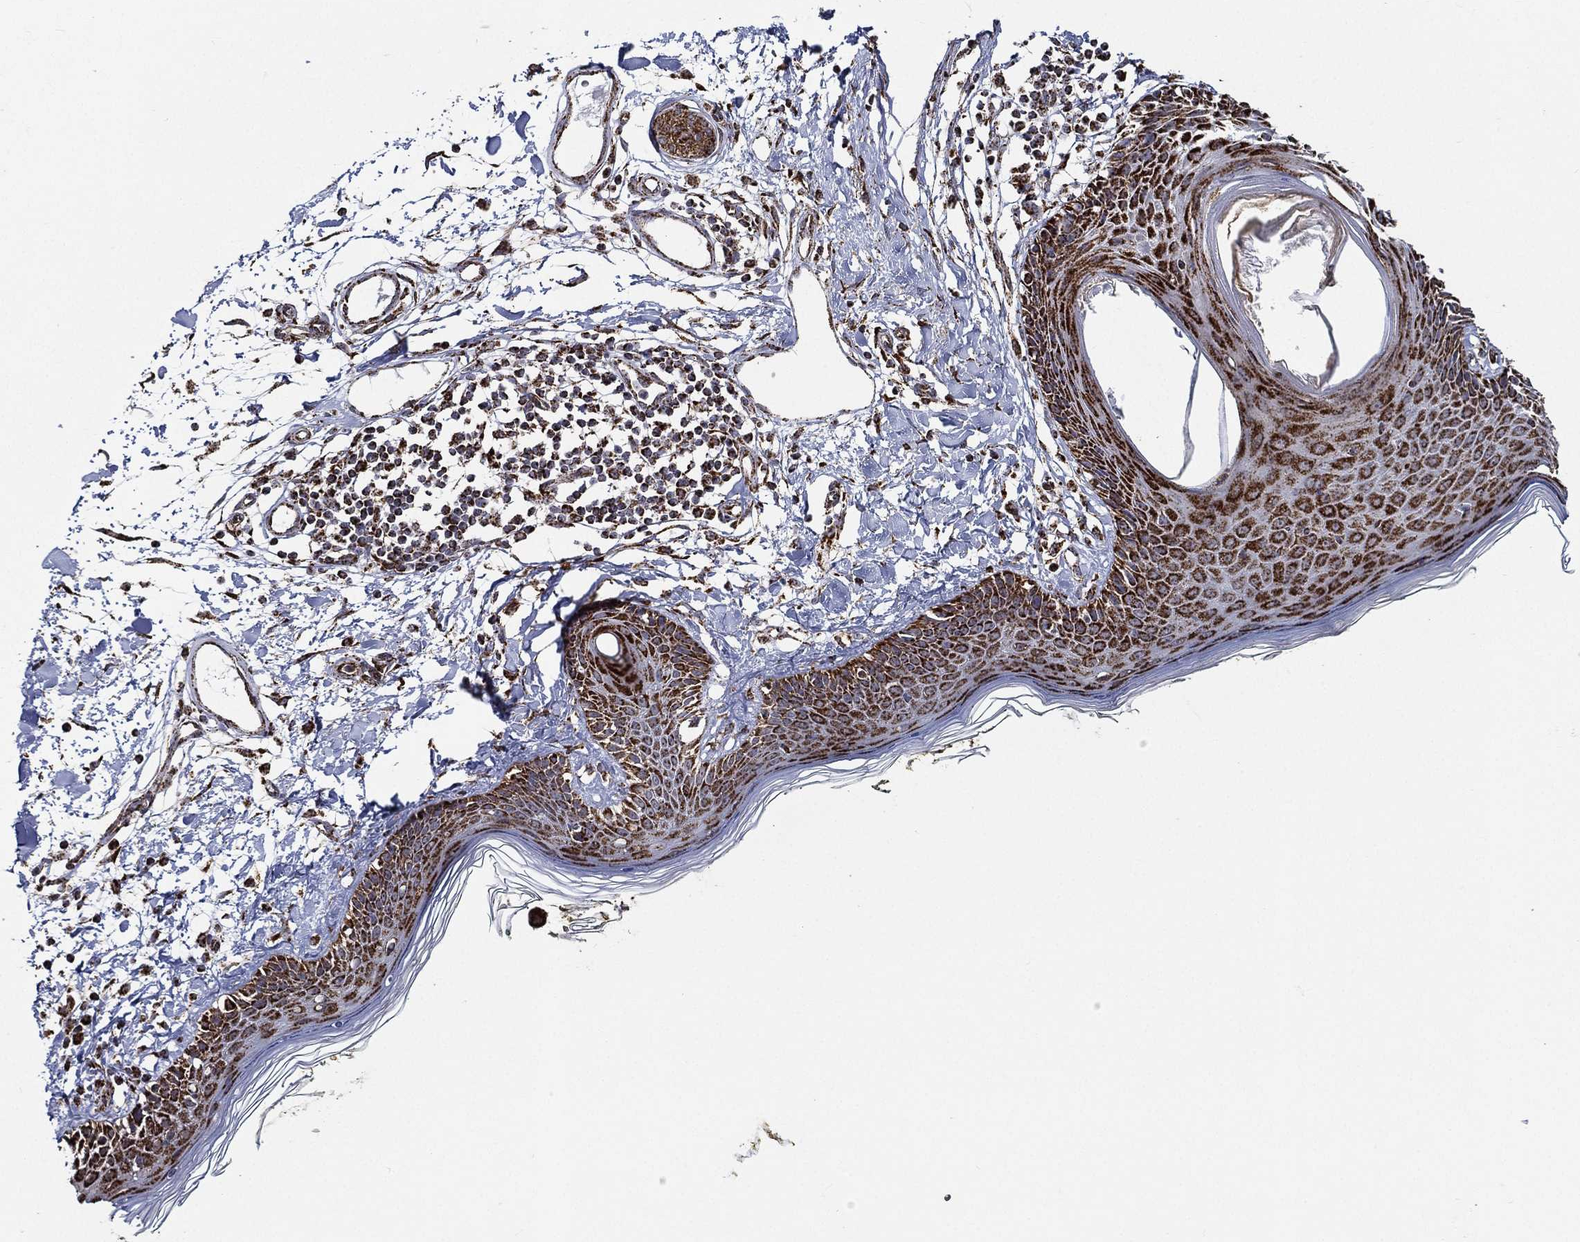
{"staining": {"intensity": "negative", "quantity": "none", "location": "none"}, "tissue": "skin", "cell_type": "Fibroblasts", "image_type": "normal", "snomed": [{"axis": "morphology", "description": "Normal tissue, NOS"}, {"axis": "topography", "description": "Skin"}], "caption": "Histopathology image shows no protein expression in fibroblasts of benign skin. The staining was performed using DAB (3,3'-diaminobenzidine) to visualize the protein expression in brown, while the nuclei were stained in blue with hematoxylin (Magnification: 20x).", "gene": "NDUFAB1", "patient": {"sex": "male", "age": 76}}